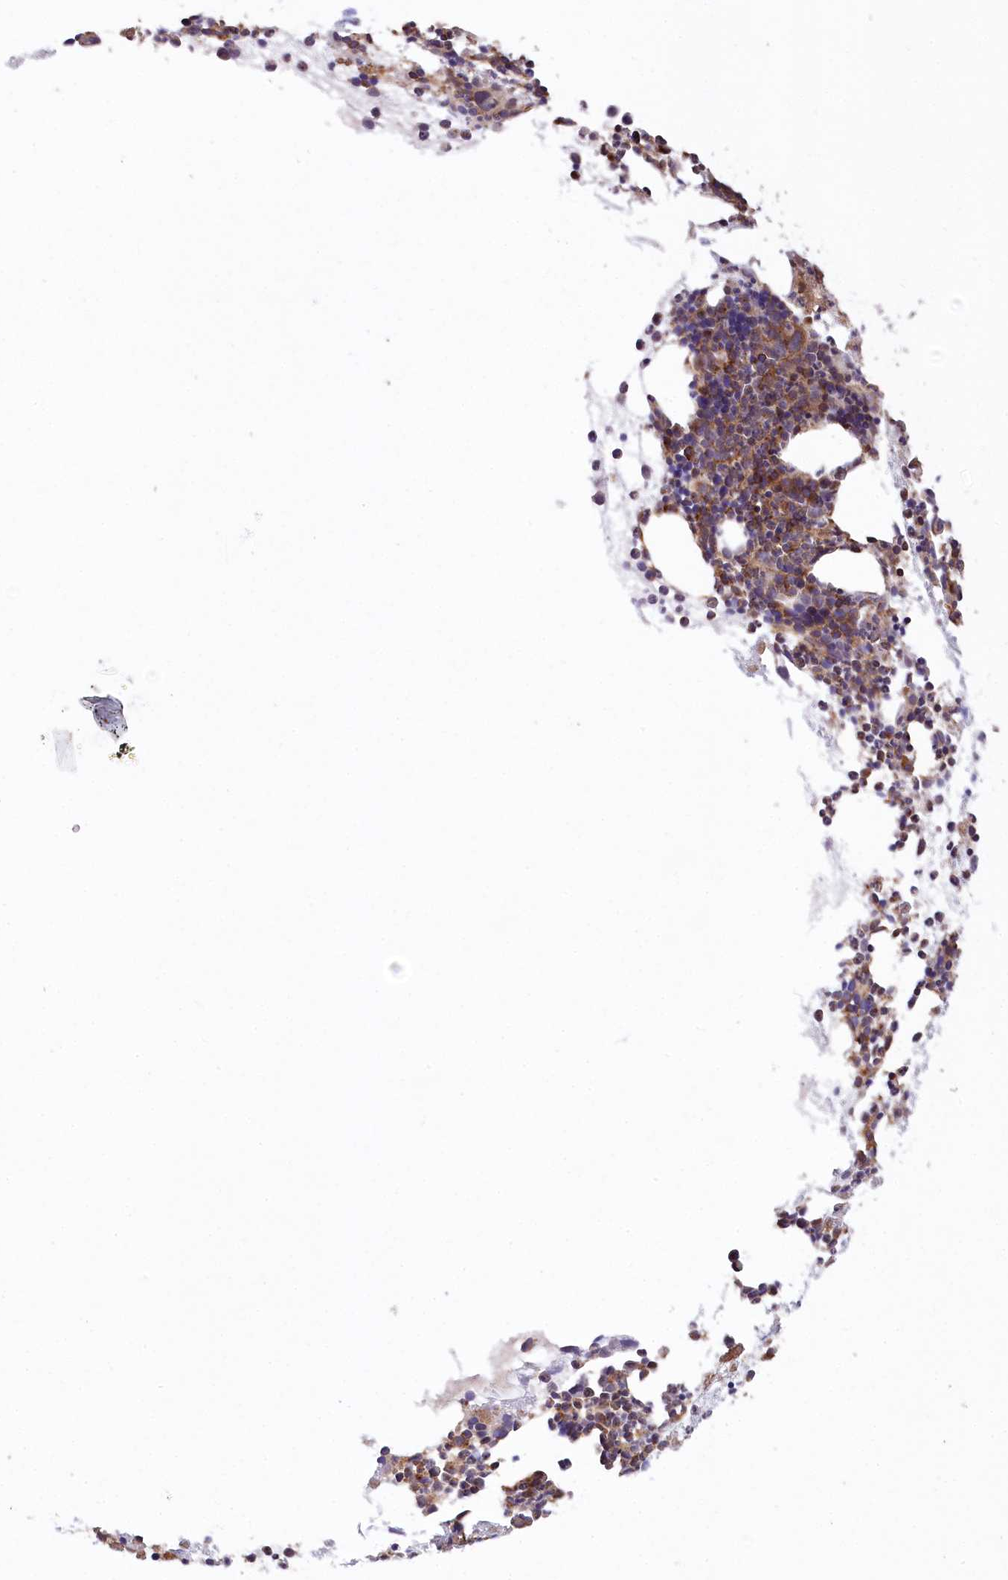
{"staining": {"intensity": "moderate", "quantity": ">75%", "location": "cytoplasmic/membranous"}, "tissue": "bone marrow", "cell_type": "Hematopoietic cells", "image_type": "normal", "snomed": [{"axis": "morphology", "description": "Normal tissue, NOS"}, {"axis": "topography", "description": "Bone marrow"}], "caption": "A photomicrograph of human bone marrow stained for a protein demonstrates moderate cytoplasmic/membranous brown staining in hematopoietic cells. The staining was performed using DAB to visualize the protein expression in brown, while the nuclei were stained in blue with hematoxylin (Magnification: 20x).", "gene": "CCDC91", "patient": {"sex": "female", "age": 89}}